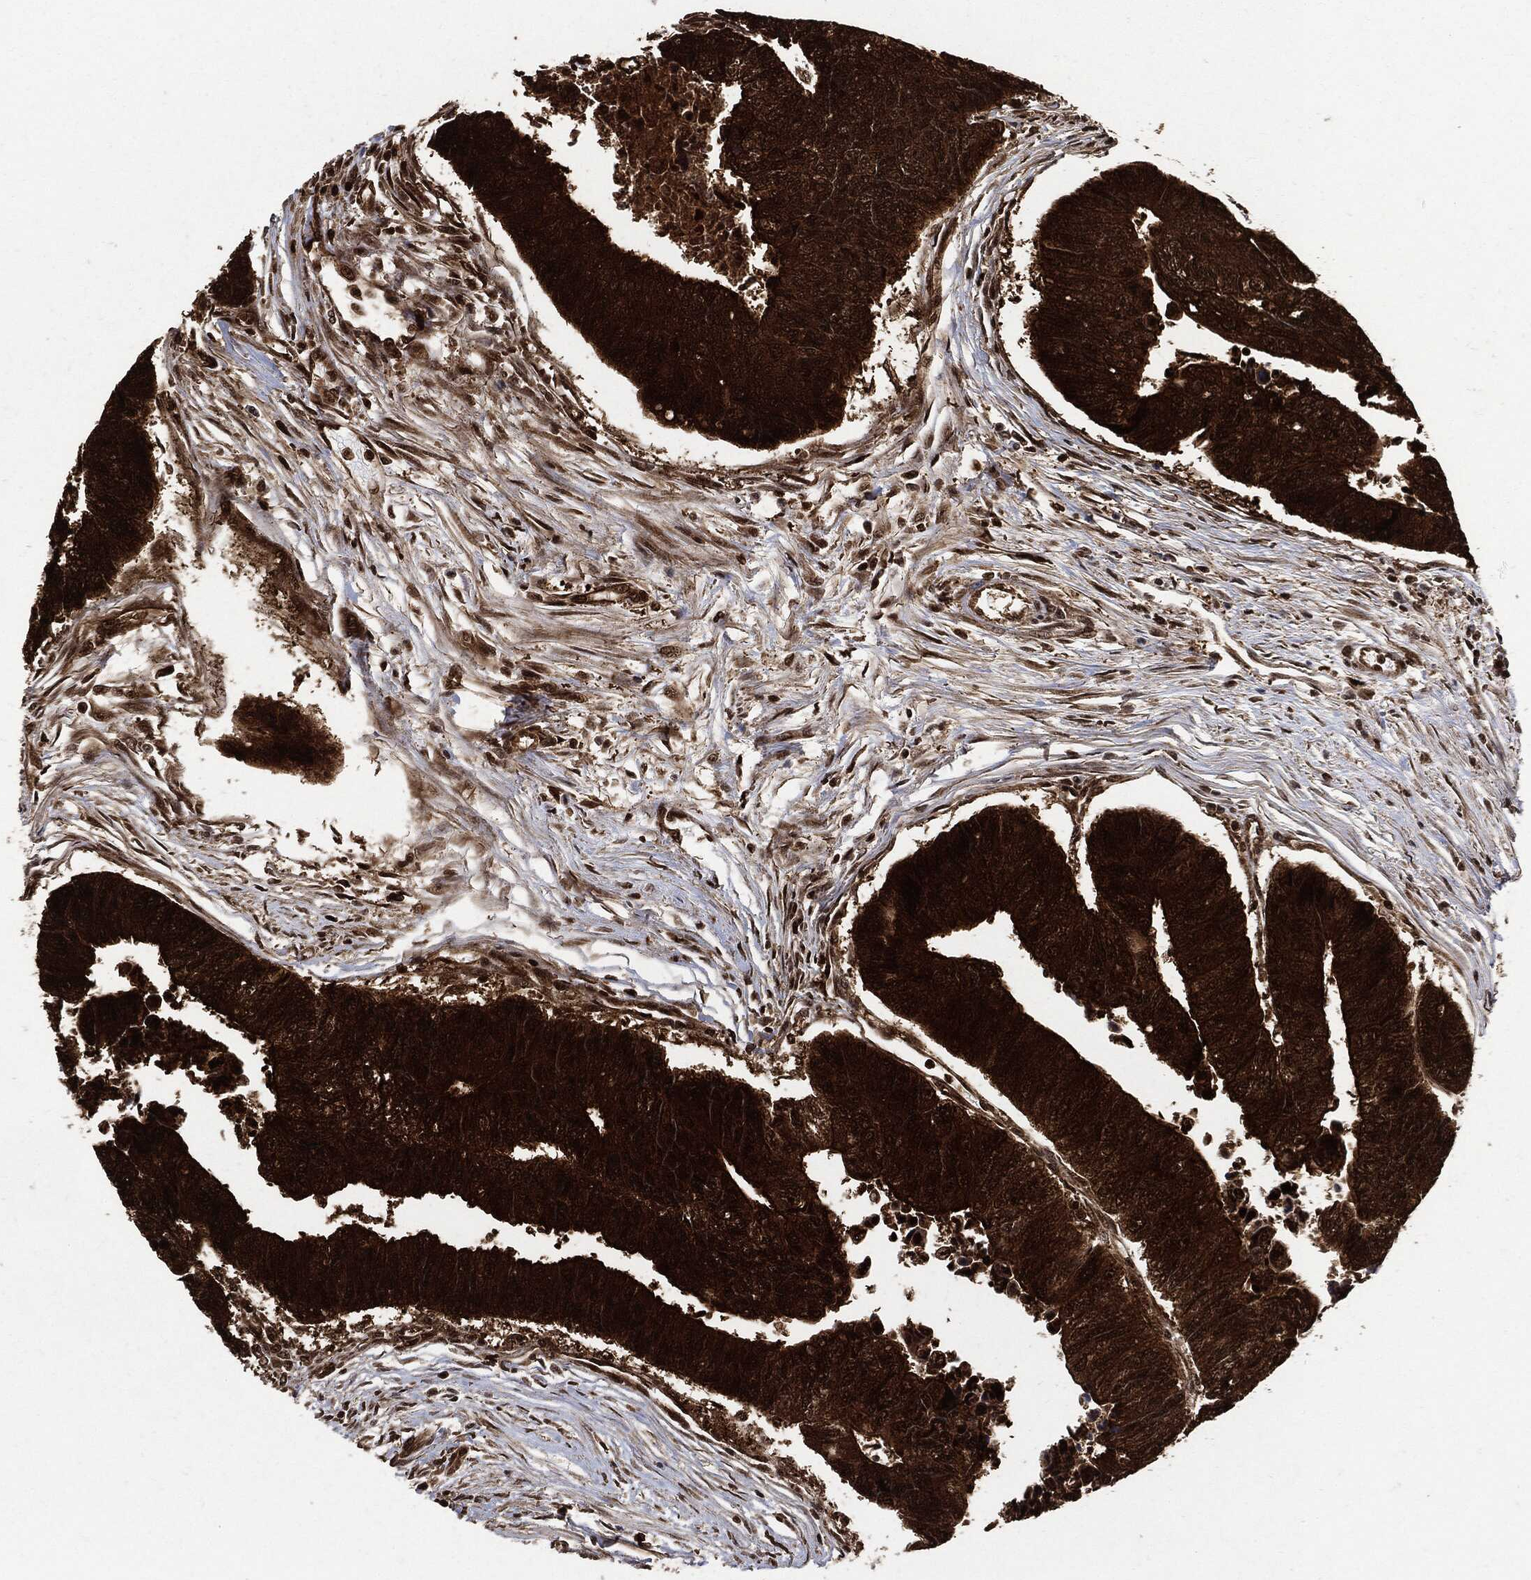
{"staining": {"intensity": "strong", "quantity": ">75%", "location": "cytoplasmic/membranous"}, "tissue": "colorectal cancer", "cell_type": "Tumor cells", "image_type": "cancer", "snomed": [{"axis": "morphology", "description": "Adenocarcinoma, NOS"}, {"axis": "topography", "description": "Colon"}], "caption": "IHC of human colorectal cancer (adenocarcinoma) shows high levels of strong cytoplasmic/membranous expression in approximately >75% of tumor cells. The staining was performed using DAB to visualize the protein expression in brown, while the nuclei were stained in blue with hematoxylin (Magnification: 20x).", "gene": "YWHAB", "patient": {"sex": "female", "age": 65}}